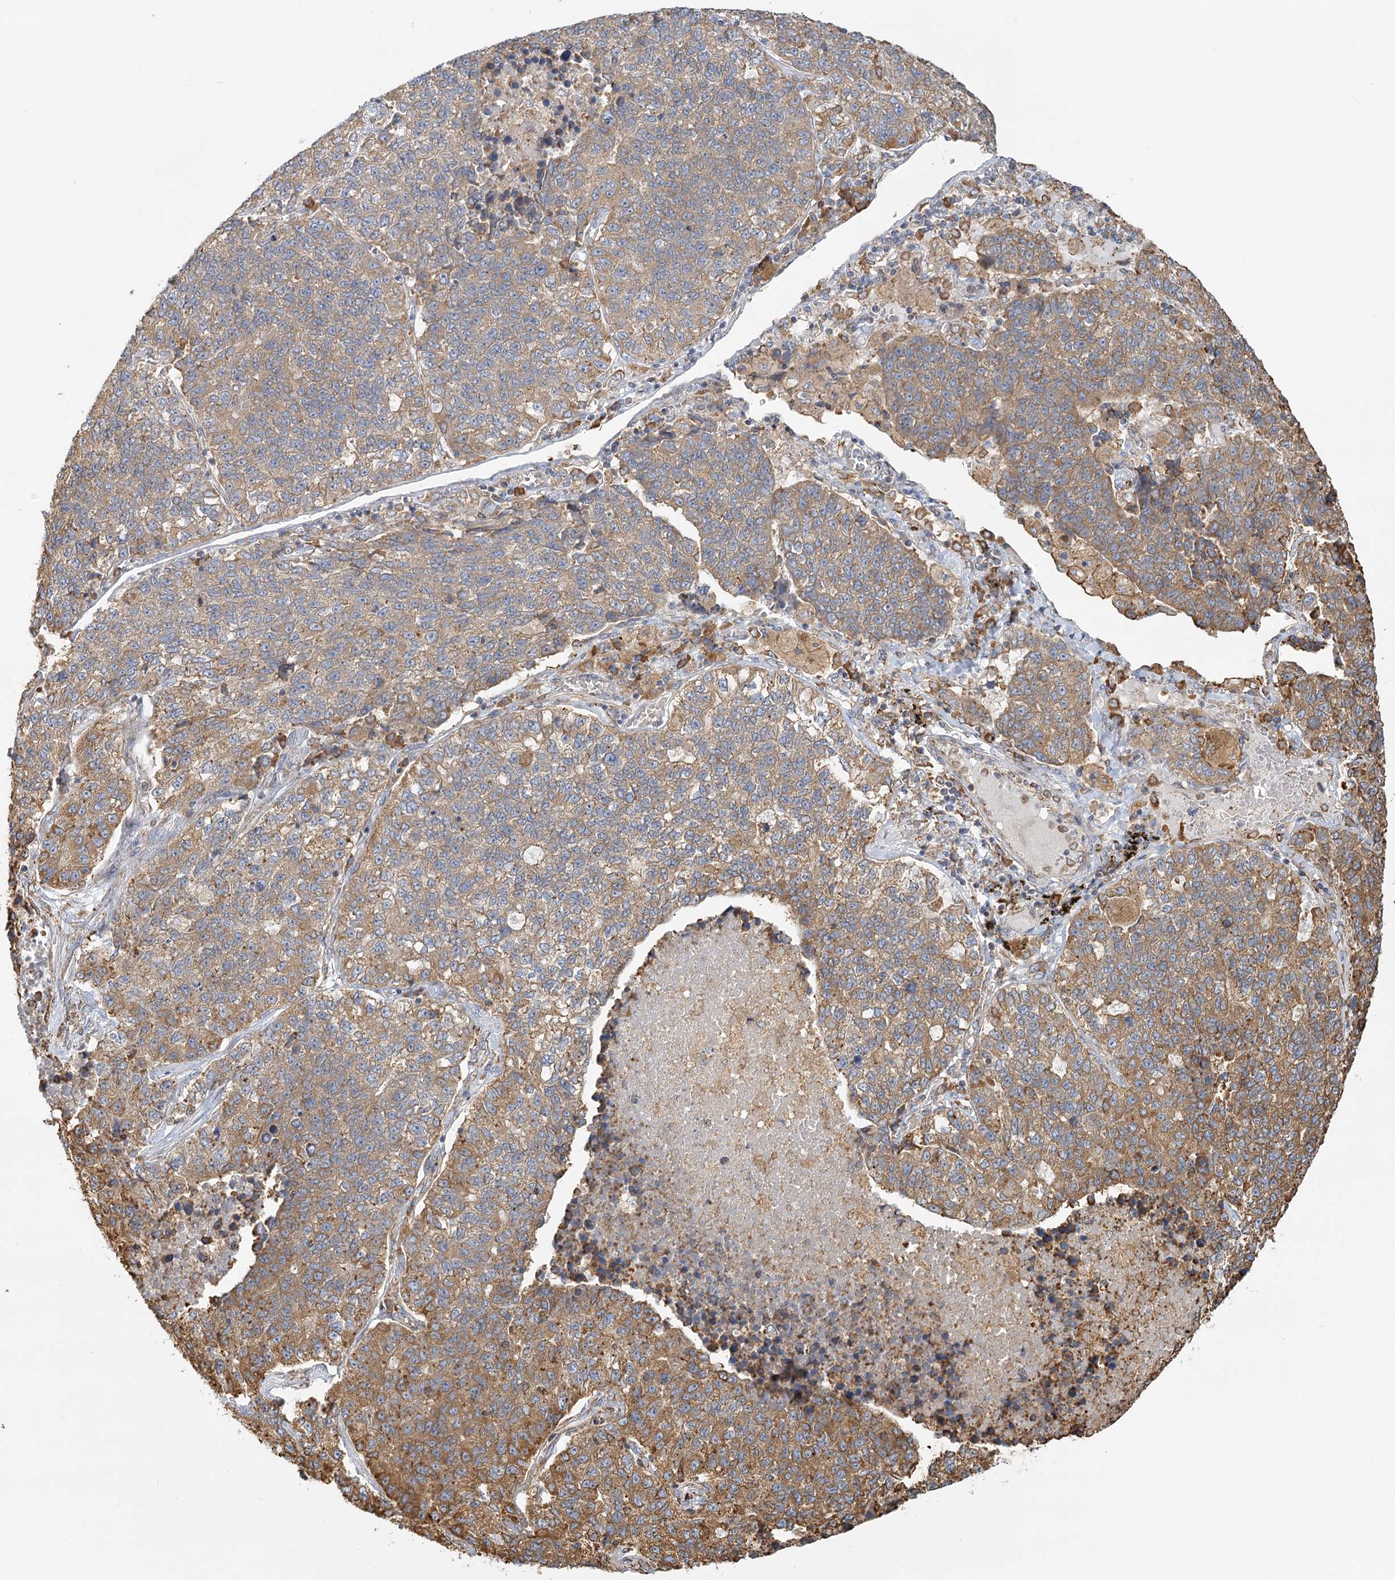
{"staining": {"intensity": "moderate", "quantity": ">75%", "location": "cytoplasmic/membranous"}, "tissue": "lung cancer", "cell_type": "Tumor cells", "image_type": "cancer", "snomed": [{"axis": "morphology", "description": "Adenocarcinoma, NOS"}, {"axis": "topography", "description": "Lung"}], "caption": "Human lung adenocarcinoma stained with a protein marker shows moderate staining in tumor cells.", "gene": "TAS1R1", "patient": {"sex": "male", "age": 49}}